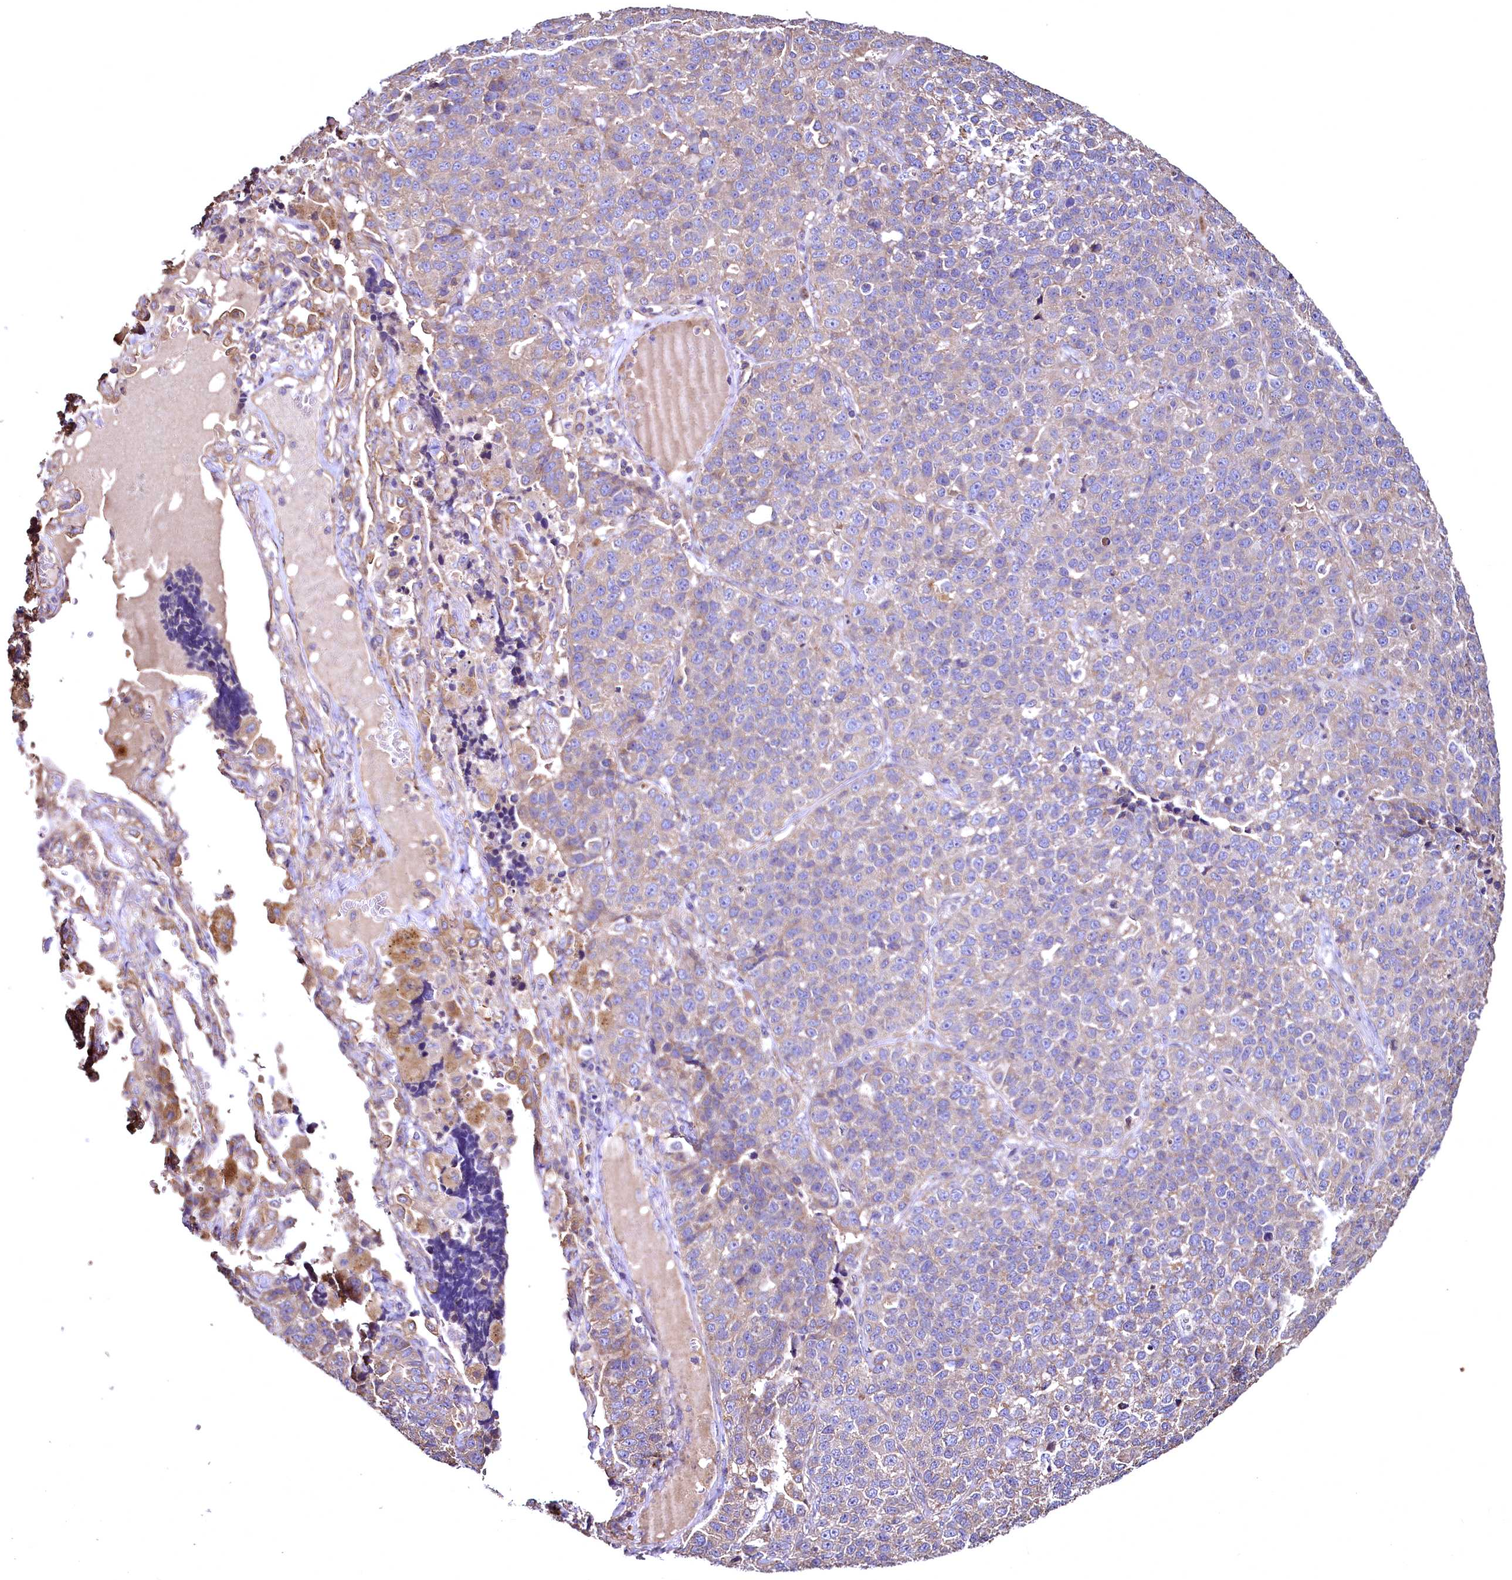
{"staining": {"intensity": "moderate", "quantity": "25%-75%", "location": "cytoplasmic/membranous"}, "tissue": "lung cancer", "cell_type": "Tumor cells", "image_type": "cancer", "snomed": [{"axis": "morphology", "description": "Adenocarcinoma, NOS"}, {"axis": "topography", "description": "Lung"}], "caption": "Human adenocarcinoma (lung) stained for a protein (brown) exhibits moderate cytoplasmic/membranous positive staining in about 25%-75% of tumor cells.", "gene": "TBCEL", "patient": {"sex": "male", "age": 49}}